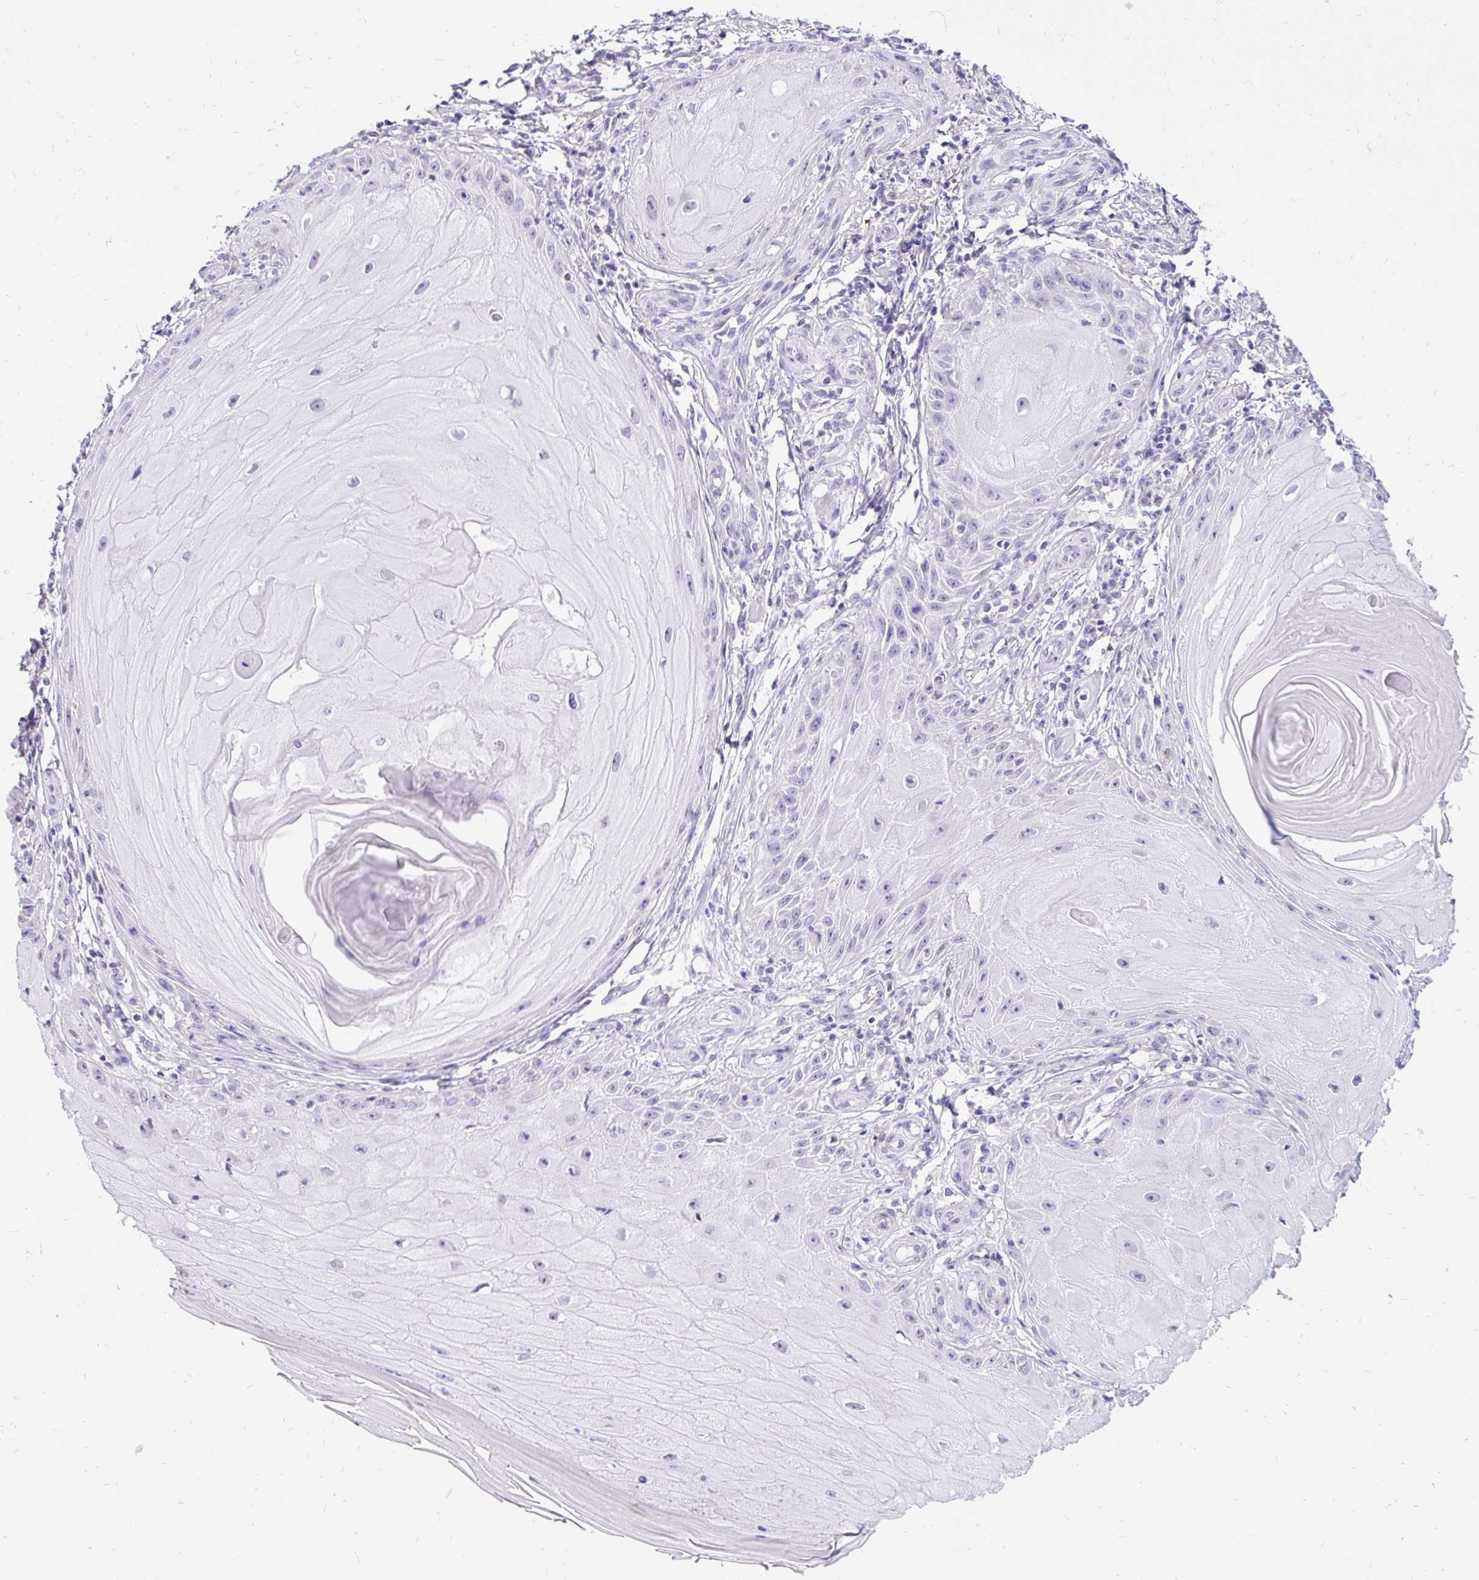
{"staining": {"intensity": "negative", "quantity": "none", "location": "none"}, "tissue": "skin cancer", "cell_type": "Tumor cells", "image_type": "cancer", "snomed": [{"axis": "morphology", "description": "Squamous cell carcinoma, NOS"}, {"axis": "topography", "description": "Skin"}], "caption": "This is an immunohistochemistry micrograph of skin squamous cell carcinoma. There is no expression in tumor cells.", "gene": "FATE1", "patient": {"sex": "female", "age": 77}}